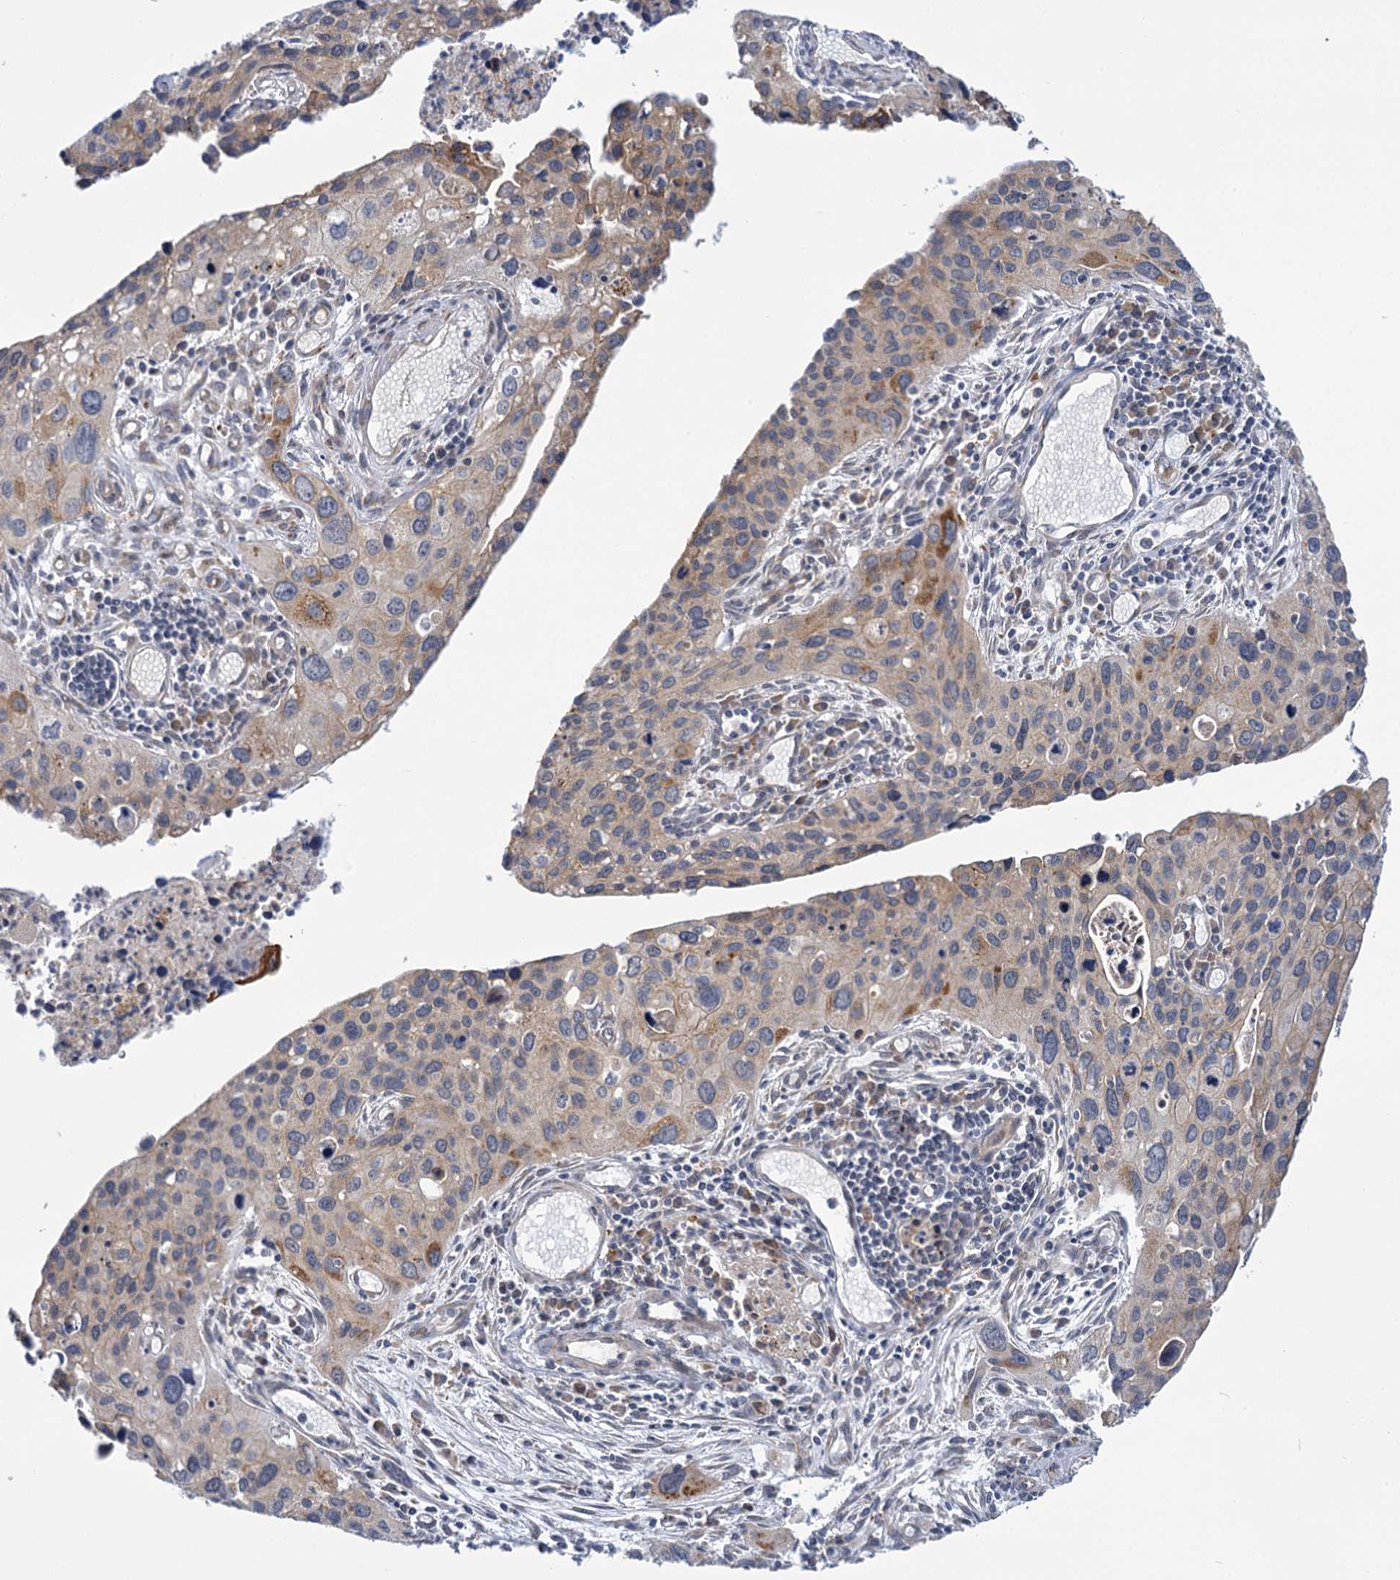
{"staining": {"intensity": "moderate", "quantity": "<25%", "location": "cytoplasmic/membranous"}, "tissue": "cervical cancer", "cell_type": "Tumor cells", "image_type": "cancer", "snomed": [{"axis": "morphology", "description": "Squamous cell carcinoma, NOS"}, {"axis": "topography", "description": "Cervix"}], "caption": "This photomicrograph exhibits immunohistochemistry staining of cervical squamous cell carcinoma, with low moderate cytoplasmic/membranous expression in about <25% of tumor cells.", "gene": "MBLAC2", "patient": {"sex": "female", "age": 55}}